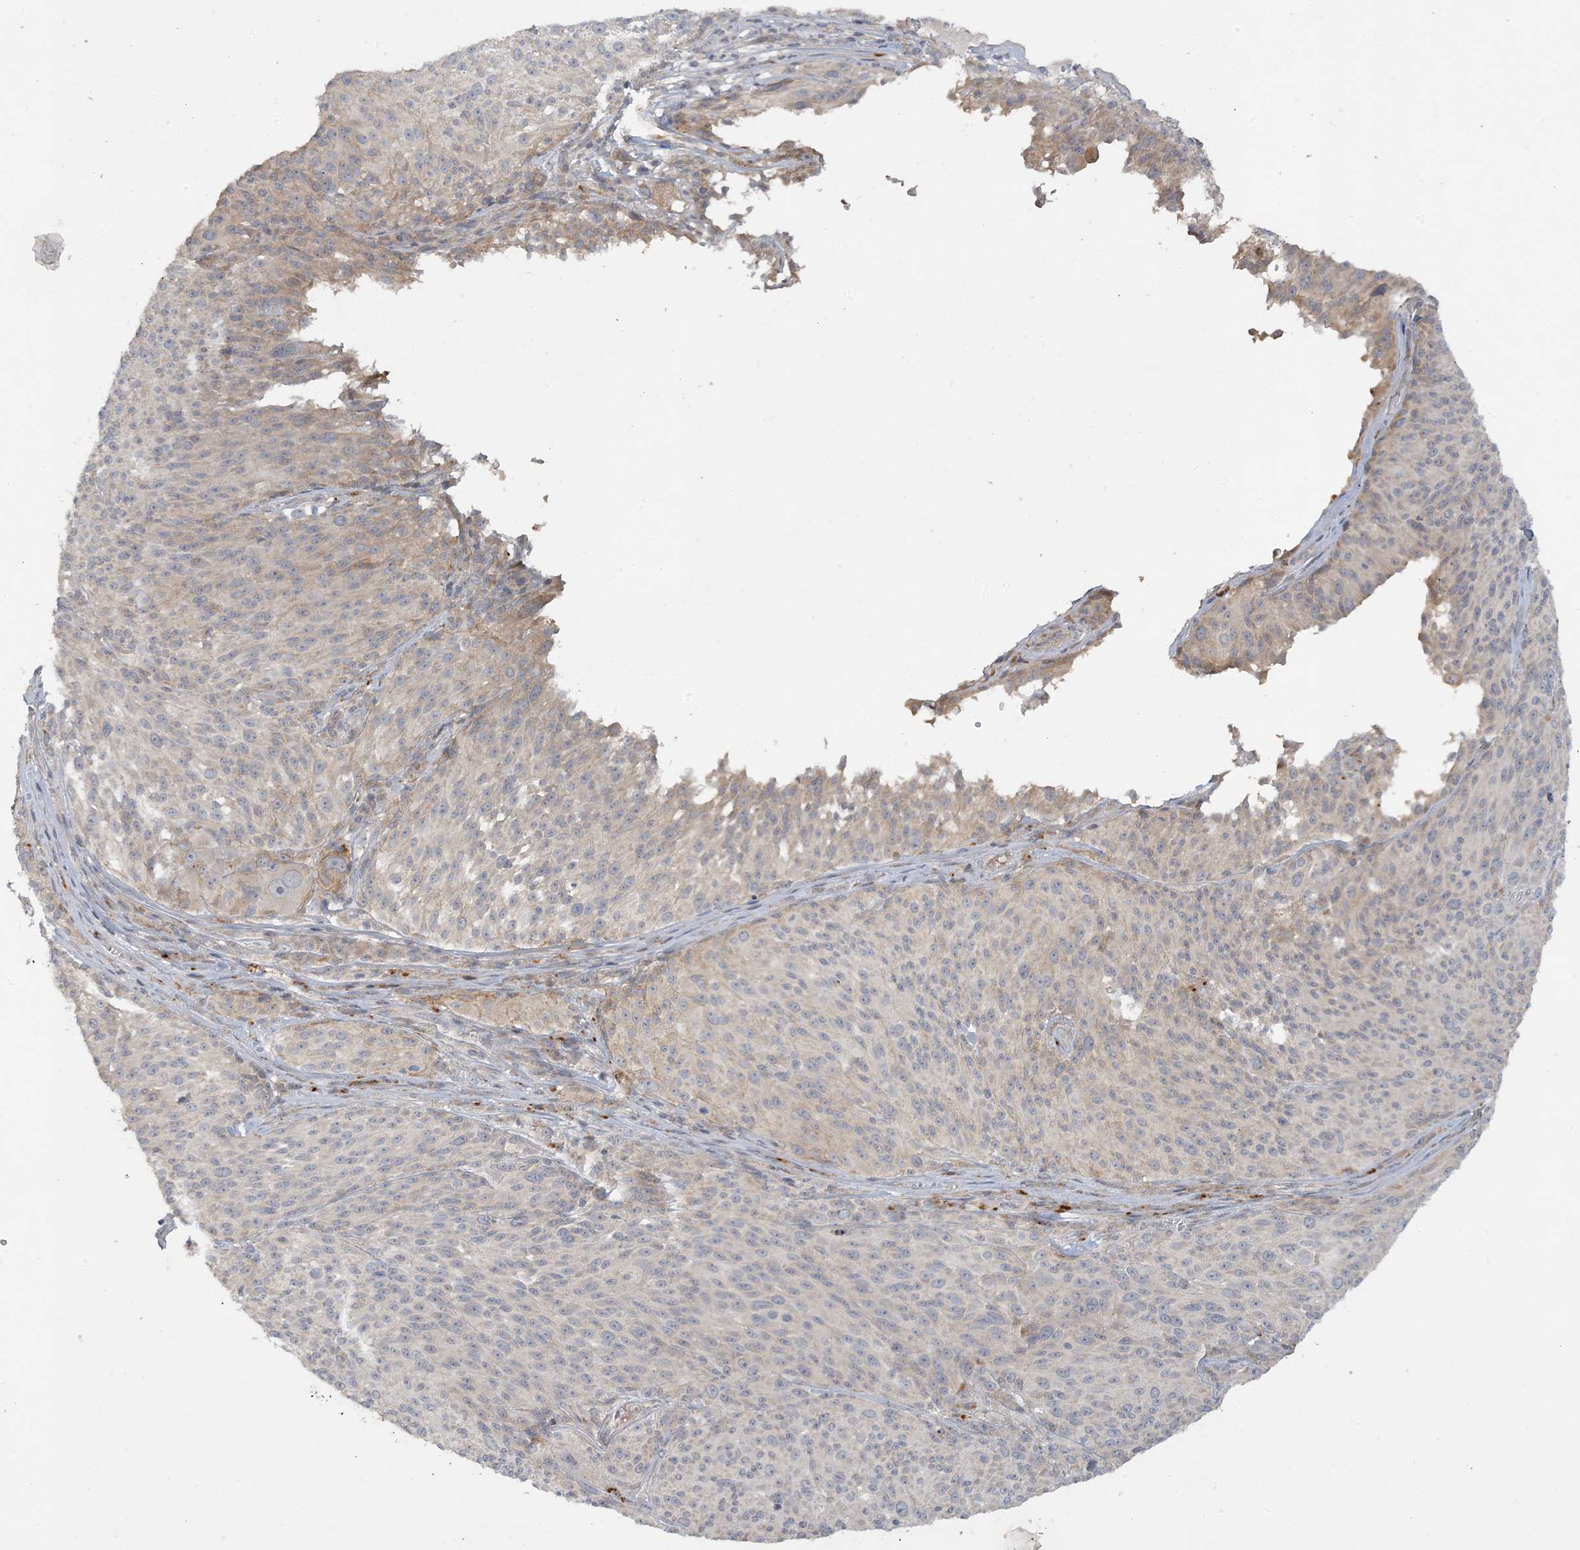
{"staining": {"intensity": "weak", "quantity": "<25%", "location": "cytoplasmic/membranous"}, "tissue": "melanoma", "cell_type": "Tumor cells", "image_type": "cancer", "snomed": [{"axis": "morphology", "description": "Malignant melanoma, NOS"}, {"axis": "topography", "description": "Skin of trunk"}], "caption": "DAB immunohistochemical staining of melanoma displays no significant expression in tumor cells.", "gene": "LTN1", "patient": {"sex": "male", "age": 71}}